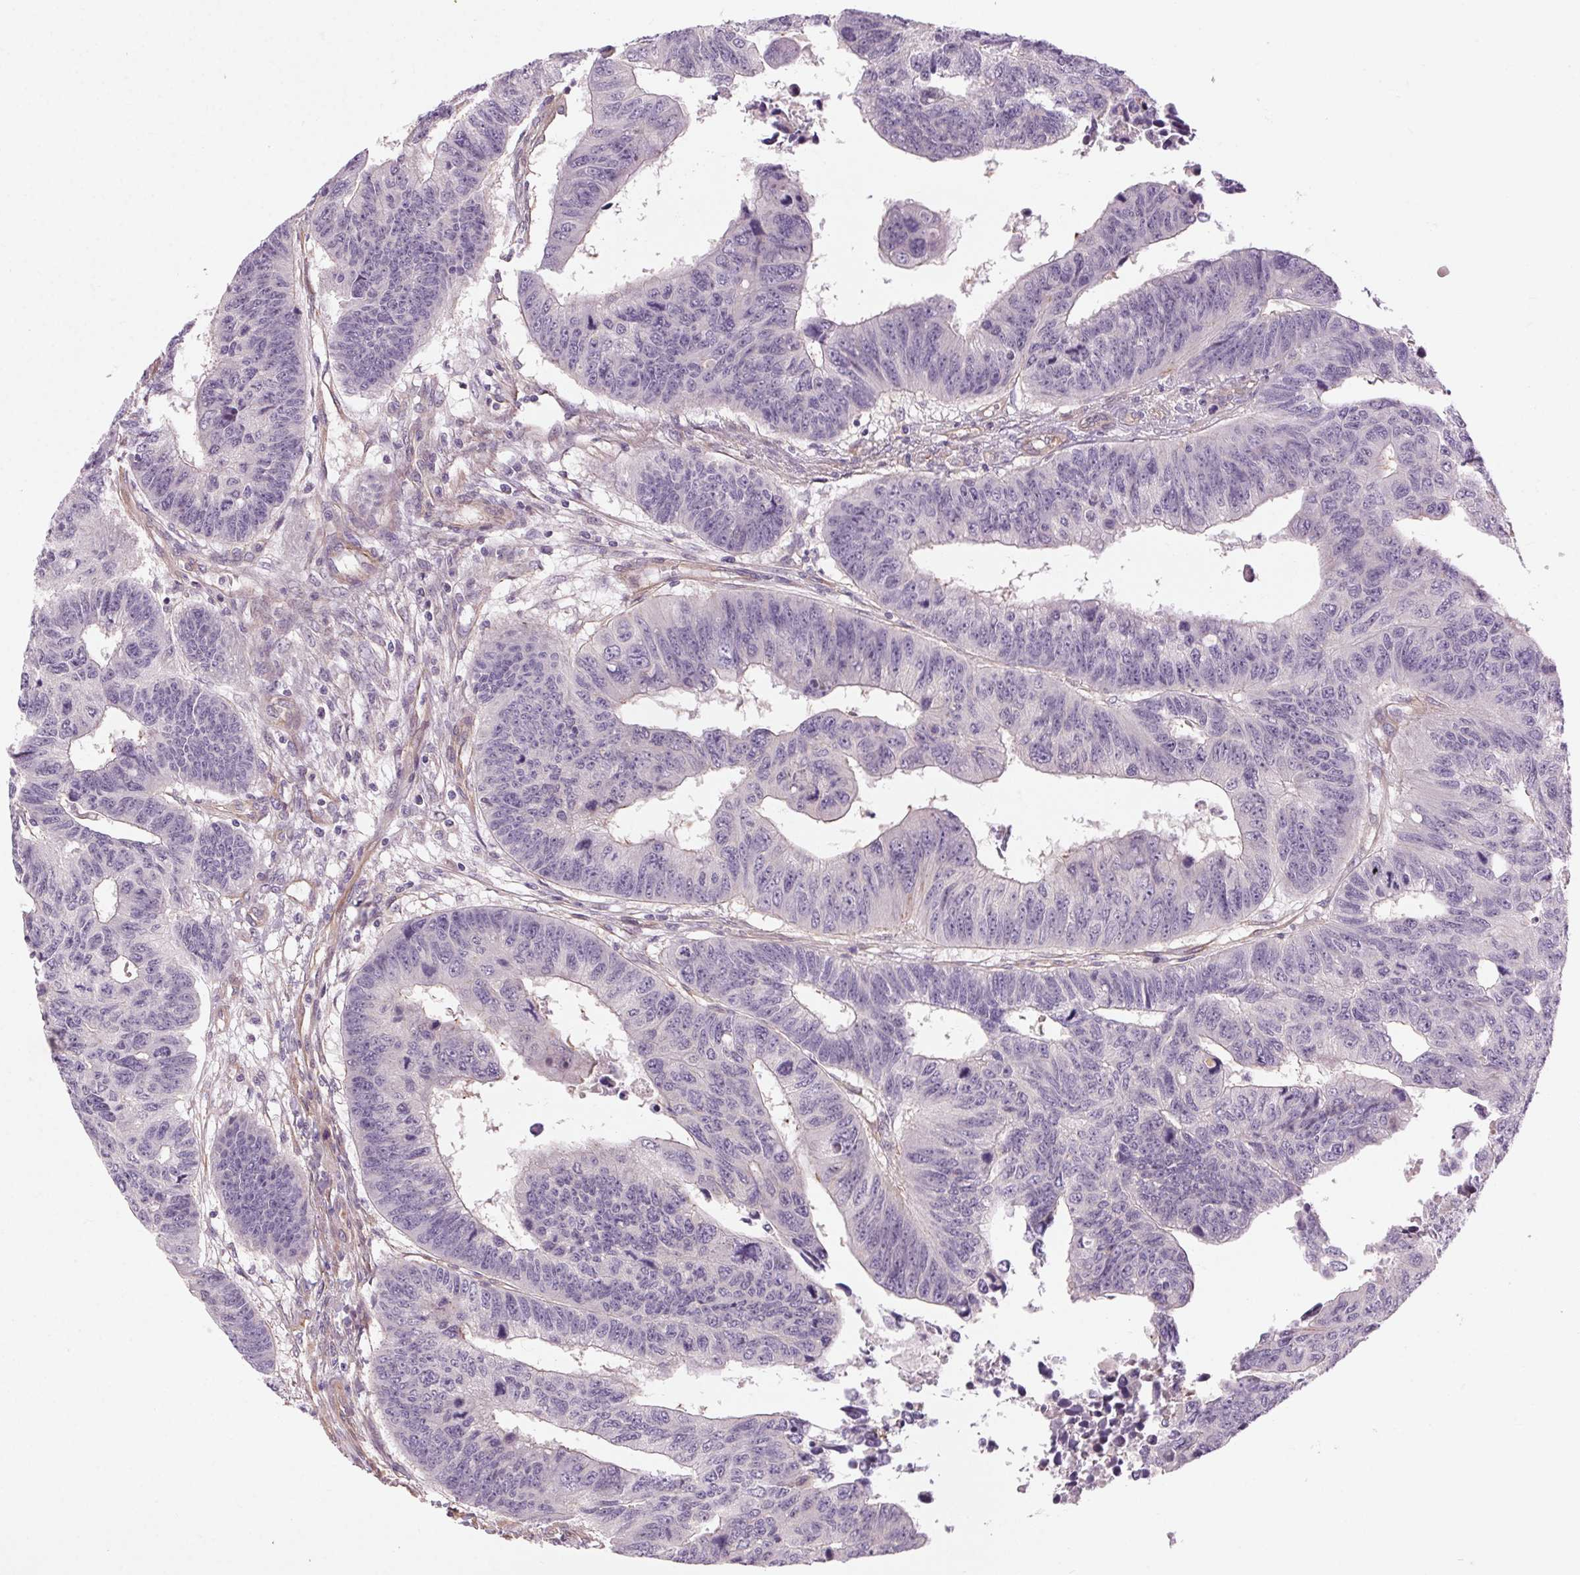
{"staining": {"intensity": "negative", "quantity": "none", "location": "none"}, "tissue": "colorectal cancer", "cell_type": "Tumor cells", "image_type": "cancer", "snomed": [{"axis": "morphology", "description": "Adenocarcinoma, NOS"}, {"axis": "topography", "description": "Rectum"}], "caption": "A micrograph of adenocarcinoma (colorectal) stained for a protein reveals no brown staining in tumor cells.", "gene": "CCSER1", "patient": {"sex": "female", "age": 85}}